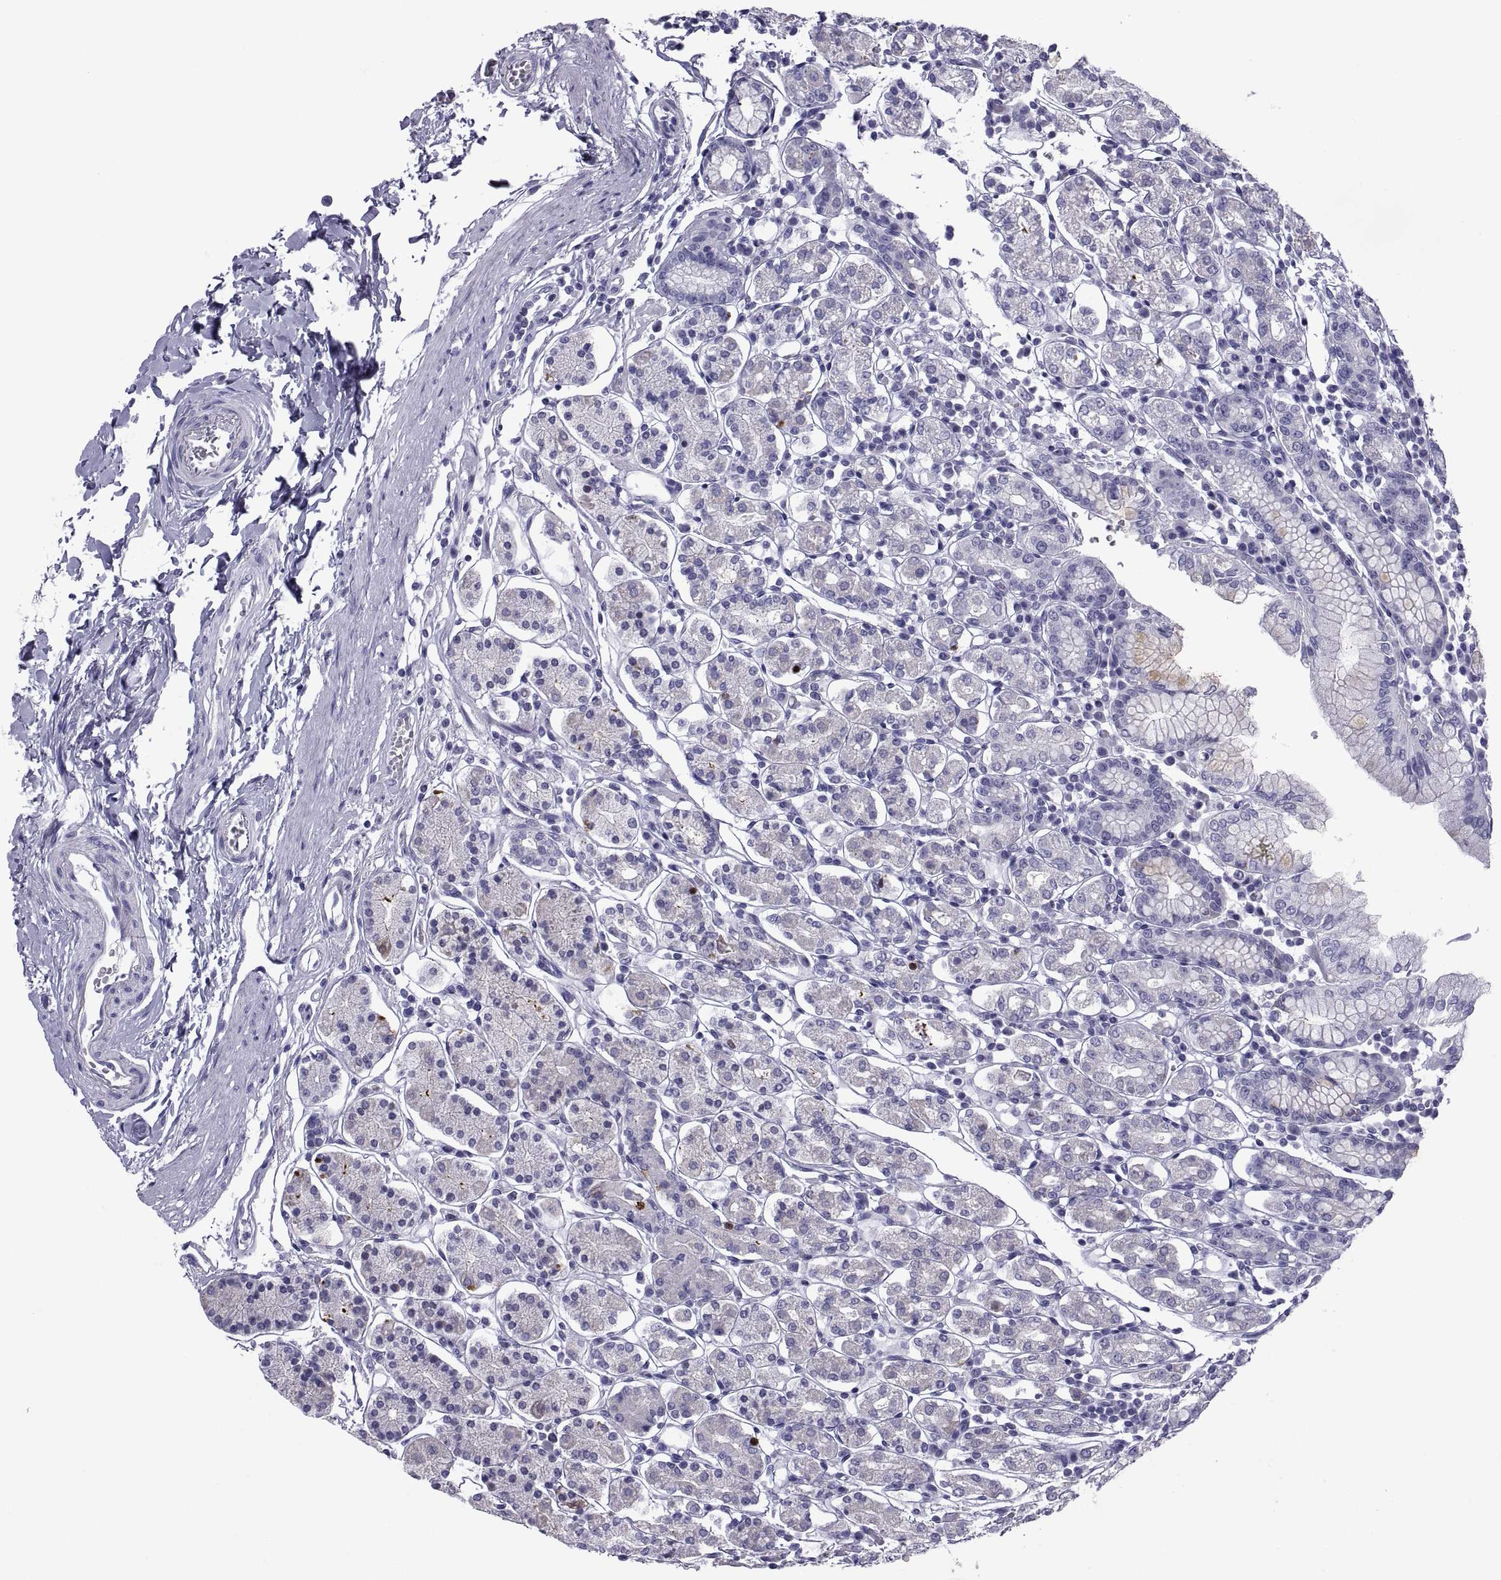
{"staining": {"intensity": "weak", "quantity": "<25%", "location": "cytoplasmic/membranous"}, "tissue": "stomach", "cell_type": "Glandular cells", "image_type": "normal", "snomed": [{"axis": "morphology", "description": "Normal tissue, NOS"}, {"axis": "topography", "description": "Stomach, upper"}, {"axis": "topography", "description": "Stomach"}], "caption": "DAB (3,3'-diaminobenzidine) immunohistochemical staining of benign stomach demonstrates no significant expression in glandular cells.", "gene": "NPTX2", "patient": {"sex": "male", "age": 62}}